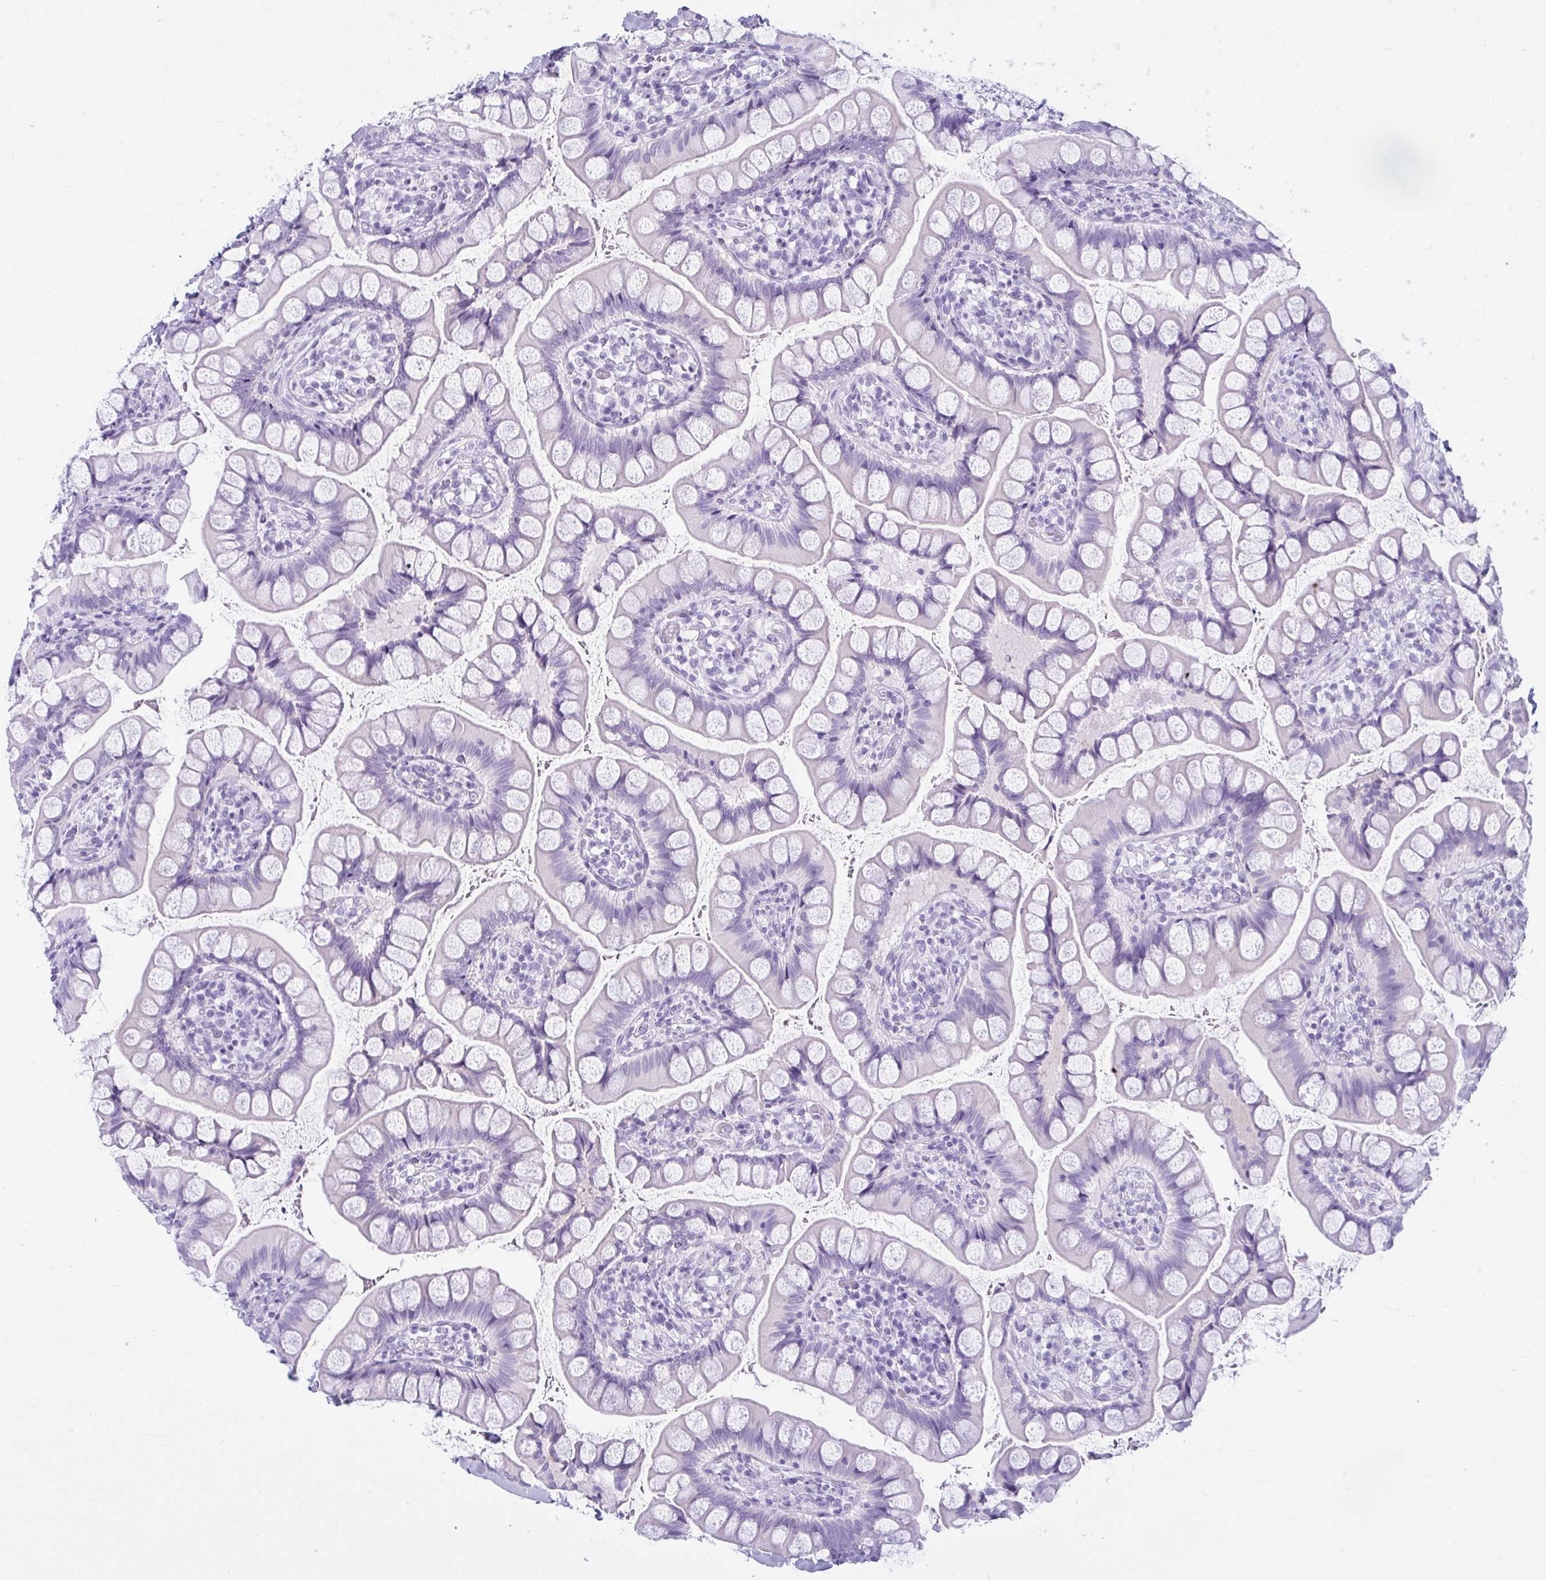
{"staining": {"intensity": "negative", "quantity": "none", "location": "none"}, "tissue": "small intestine", "cell_type": "Glandular cells", "image_type": "normal", "snomed": [{"axis": "morphology", "description": "Normal tissue, NOS"}, {"axis": "topography", "description": "Small intestine"}], "caption": "Micrograph shows no protein positivity in glandular cells of normal small intestine.", "gene": "CLGN", "patient": {"sex": "male", "age": 70}}